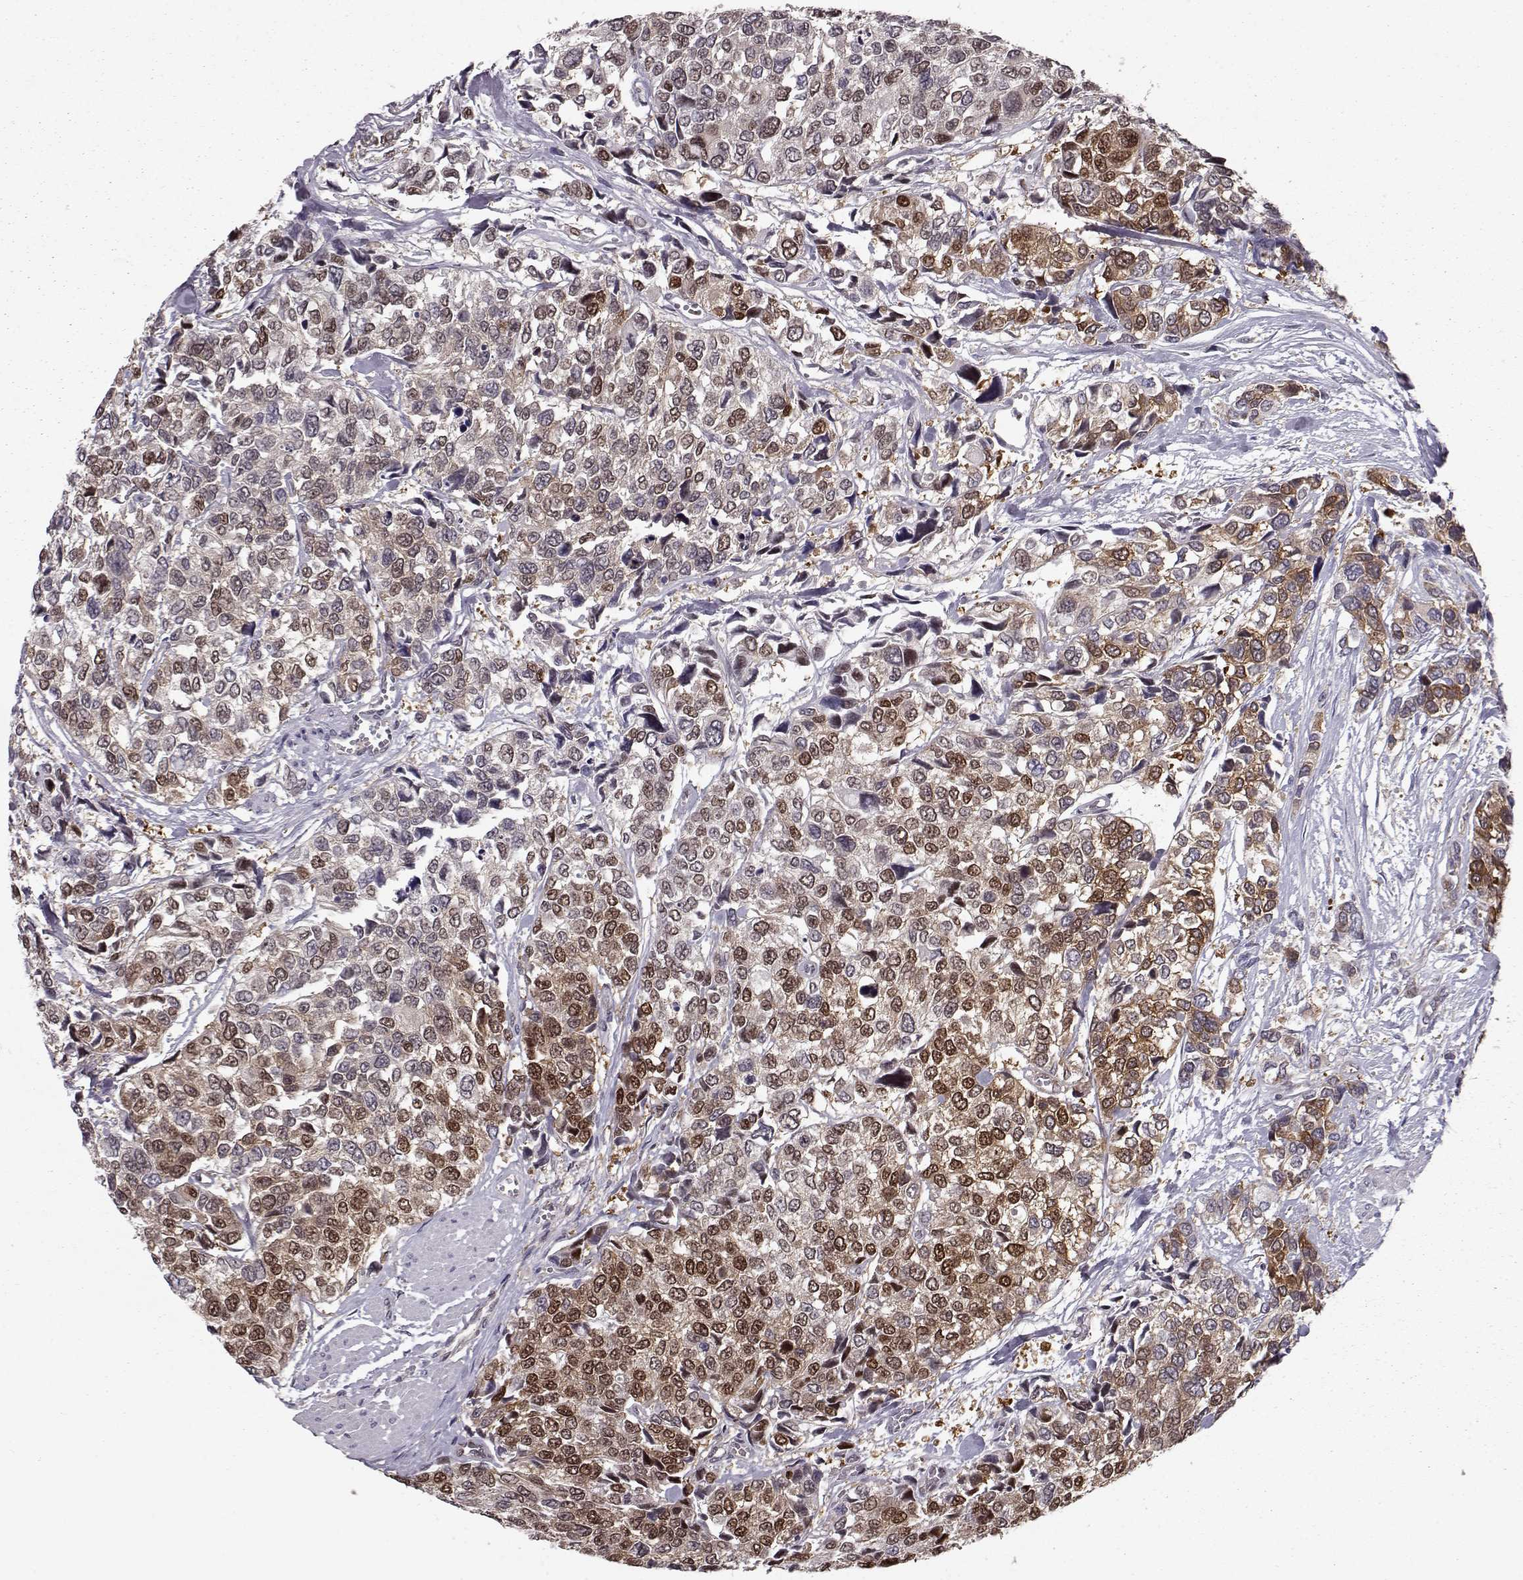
{"staining": {"intensity": "strong", "quantity": "25%-75%", "location": "cytoplasmic/membranous,nuclear"}, "tissue": "urothelial cancer", "cell_type": "Tumor cells", "image_type": "cancer", "snomed": [{"axis": "morphology", "description": "Urothelial carcinoma, High grade"}, {"axis": "topography", "description": "Urinary bladder"}], "caption": "Protein expression by IHC reveals strong cytoplasmic/membranous and nuclear expression in approximately 25%-75% of tumor cells in urothelial carcinoma (high-grade).", "gene": "RANBP1", "patient": {"sex": "male", "age": 77}}